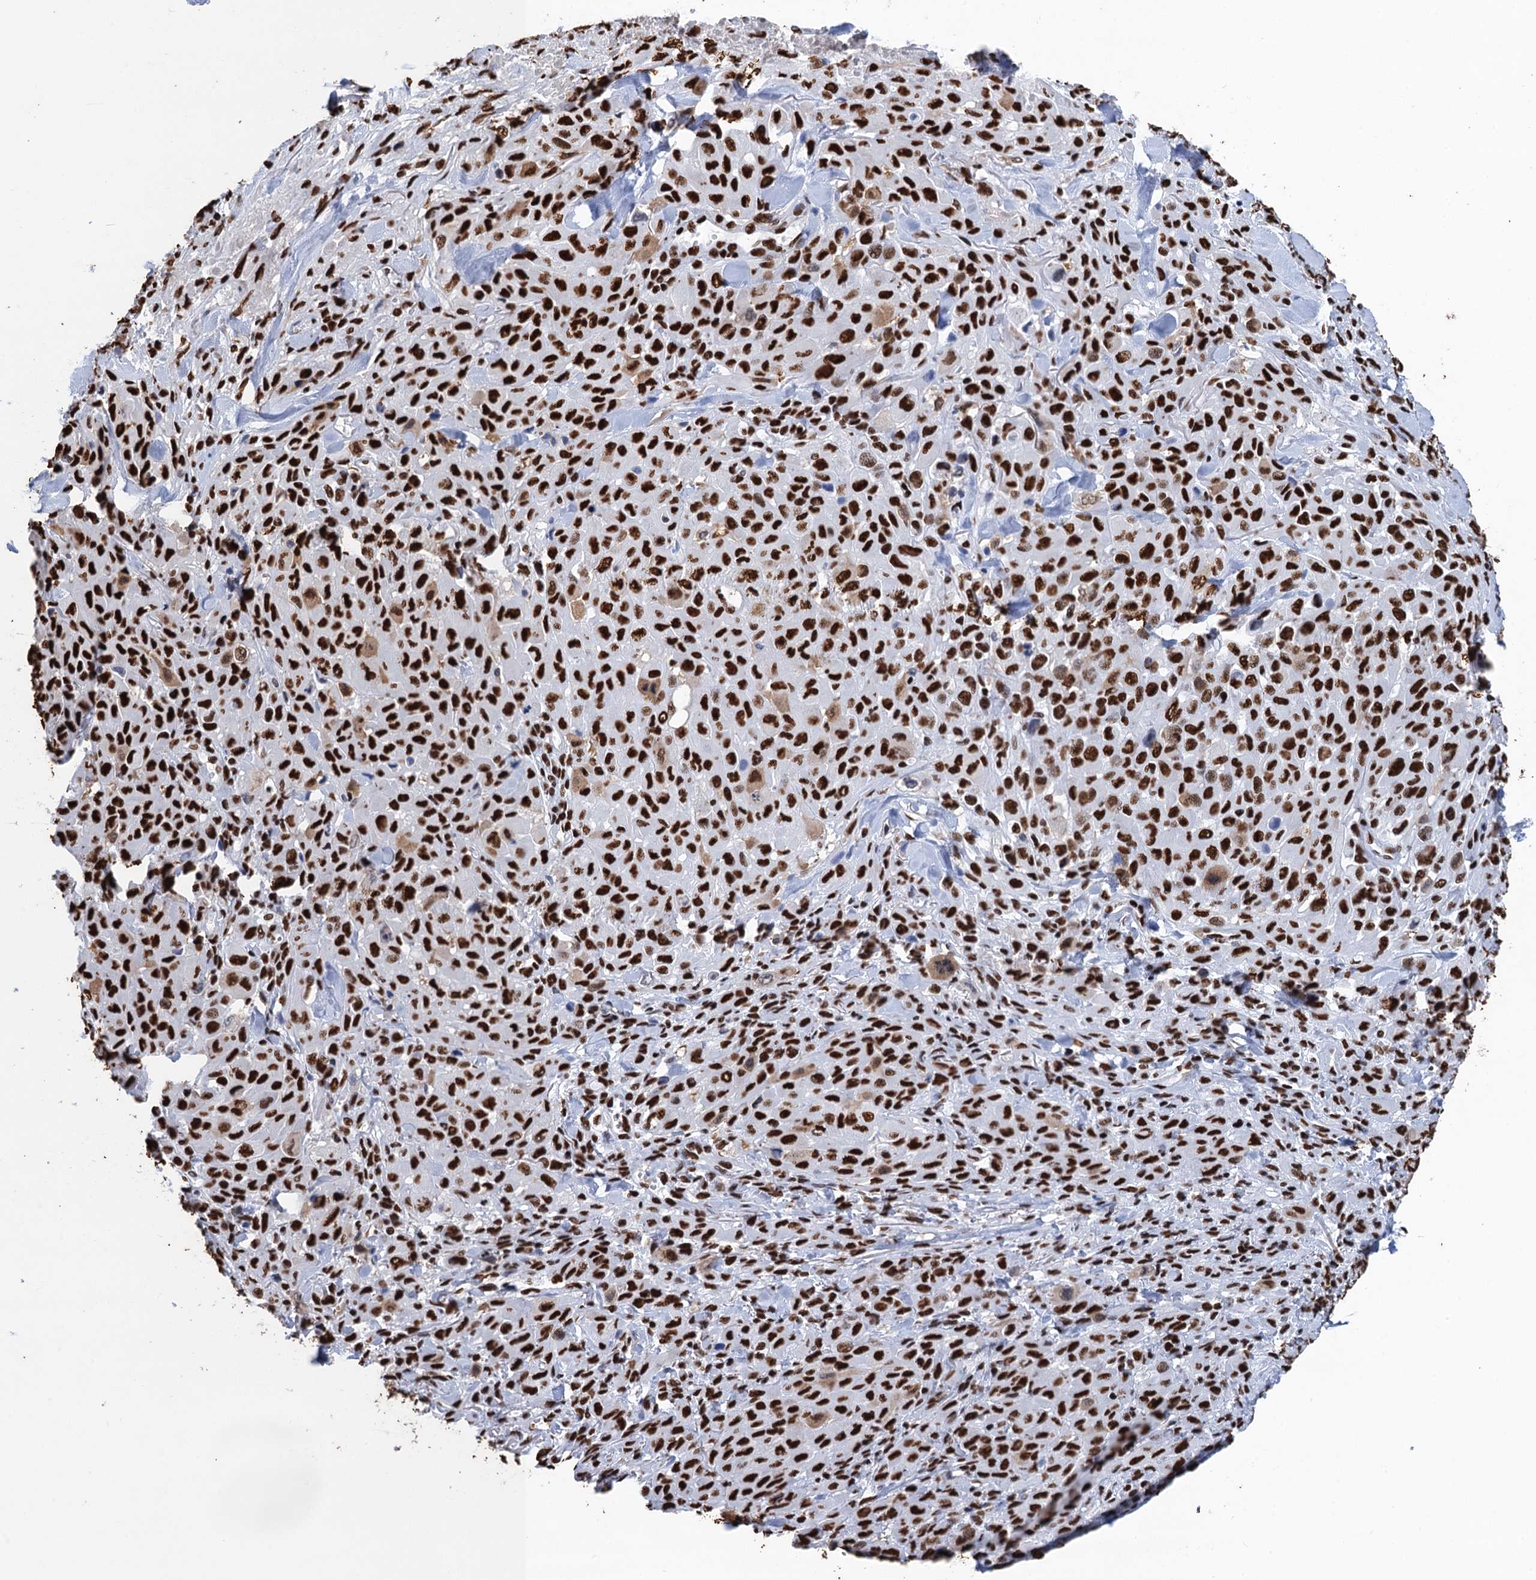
{"staining": {"intensity": "strong", "quantity": ">75%", "location": "nuclear"}, "tissue": "melanoma", "cell_type": "Tumor cells", "image_type": "cancer", "snomed": [{"axis": "morphology", "description": "Malignant melanoma, Metastatic site"}, {"axis": "topography", "description": "Skin"}], "caption": "The image reveals immunohistochemical staining of melanoma. There is strong nuclear expression is seen in approximately >75% of tumor cells.", "gene": "UBA2", "patient": {"sex": "female", "age": 81}}